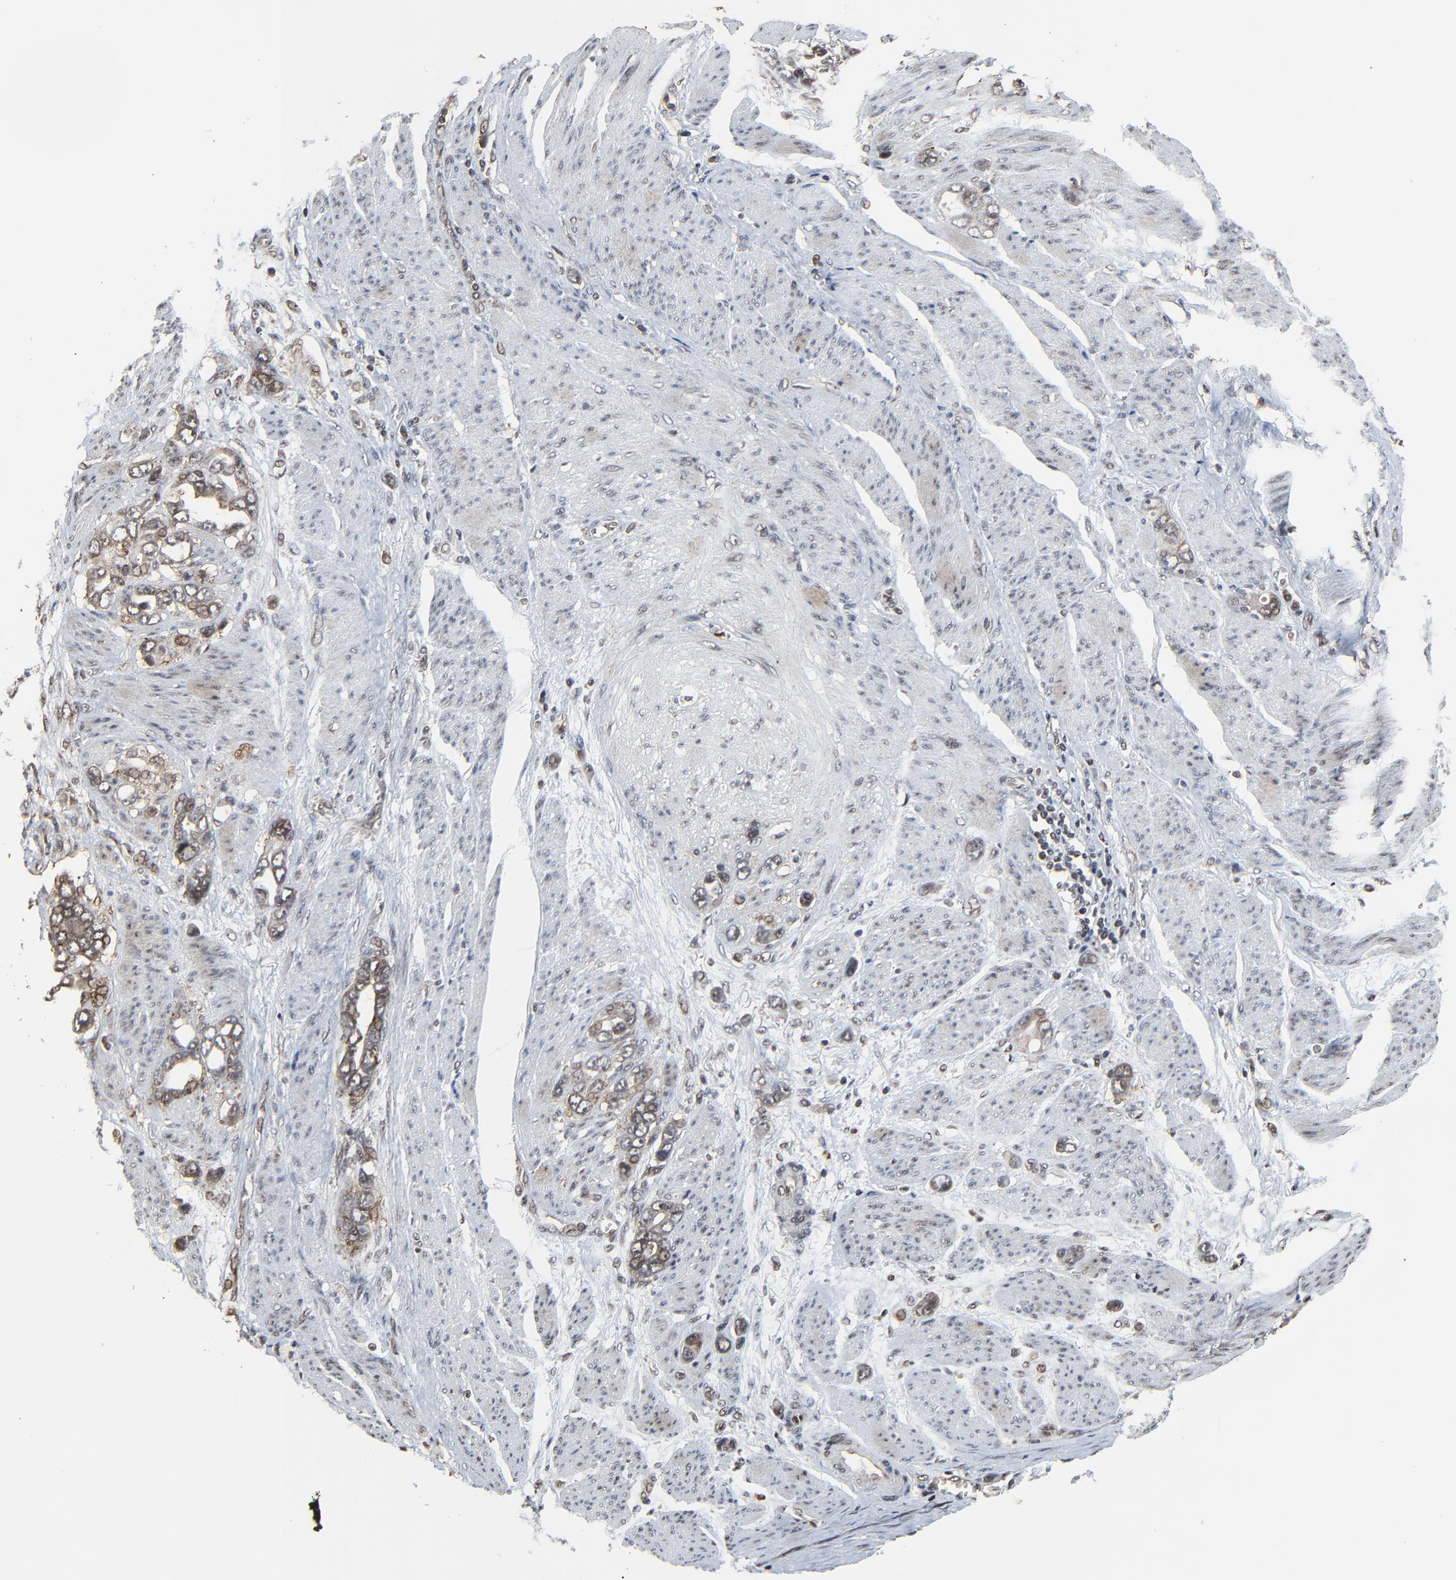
{"staining": {"intensity": "weak", "quantity": "25%-75%", "location": "cytoplasmic/membranous,nuclear"}, "tissue": "stomach cancer", "cell_type": "Tumor cells", "image_type": "cancer", "snomed": [{"axis": "morphology", "description": "Adenocarcinoma, NOS"}, {"axis": "topography", "description": "Stomach"}], "caption": "Stomach cancer (adenocarcinoma) tissue shows weak cytoplasmic/membranous and nuclear staining in approximately 25%-75% of tumor cells, visualized by immunohistochemistry.", "gene": "RHOJ", "patient": {"sex": "male", "age": 78}}